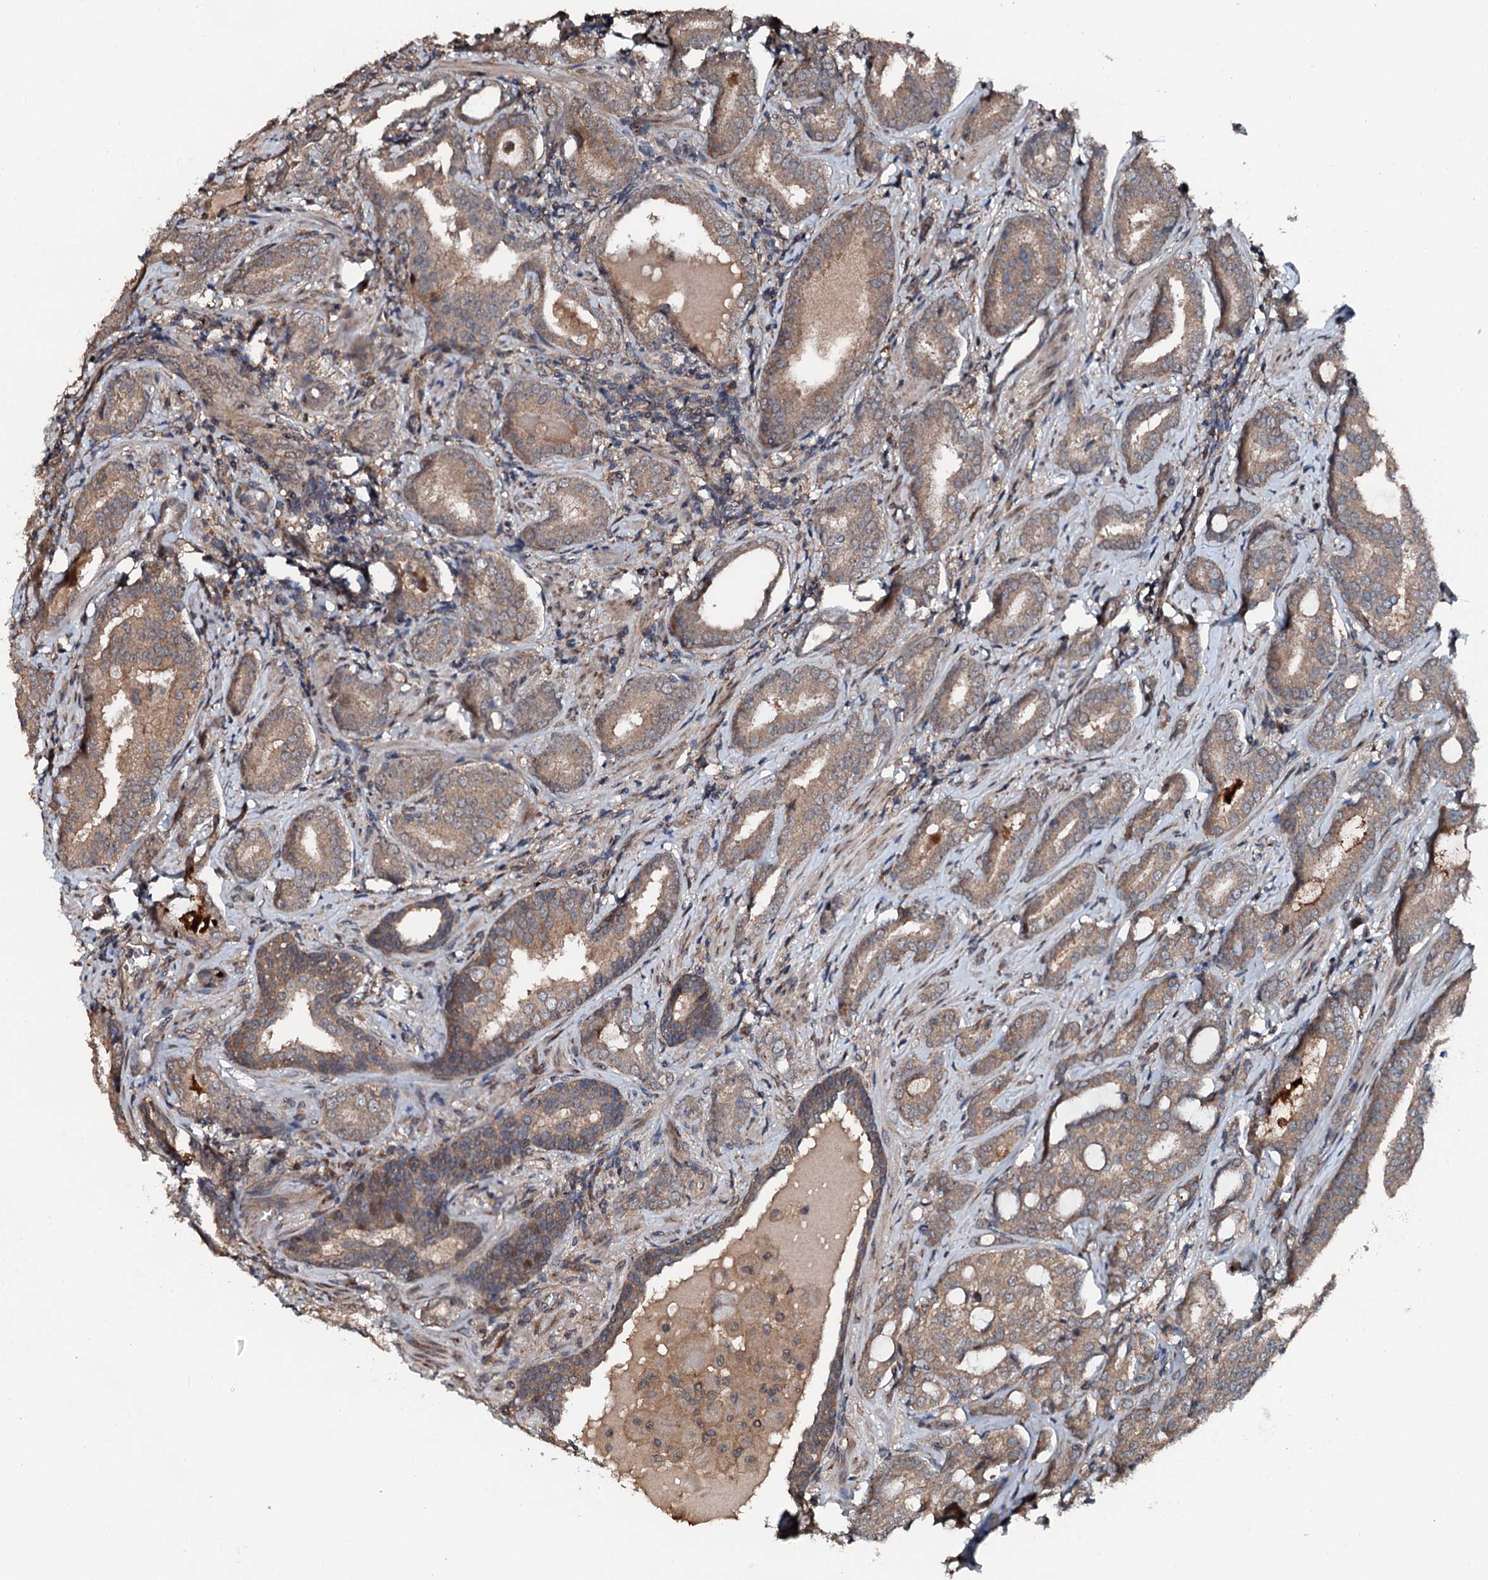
{"staining": {"intensity": "moderate", "quantity": ">75%", "location": "cytoplasmic/membranous"}, "tissue": "prostate cancer", "cell_type": "Tumor cells", "image_type": "cancer", "snomed": [{"axis": "morphology", "description": "Adenocarcinoma, High grade"}, {"axis": "topography", "description": "Prostate"}], "caption": "About >75% of tumor cells in human prostate cancer (adenocarcinoma (high-grade)) reveal moderate cytoplasmic/membranous protein expression as visualized by brown immunohistochemical staining.", "gene": "FLYWCH1", "patient": {"sex": "male", "age": 63}}